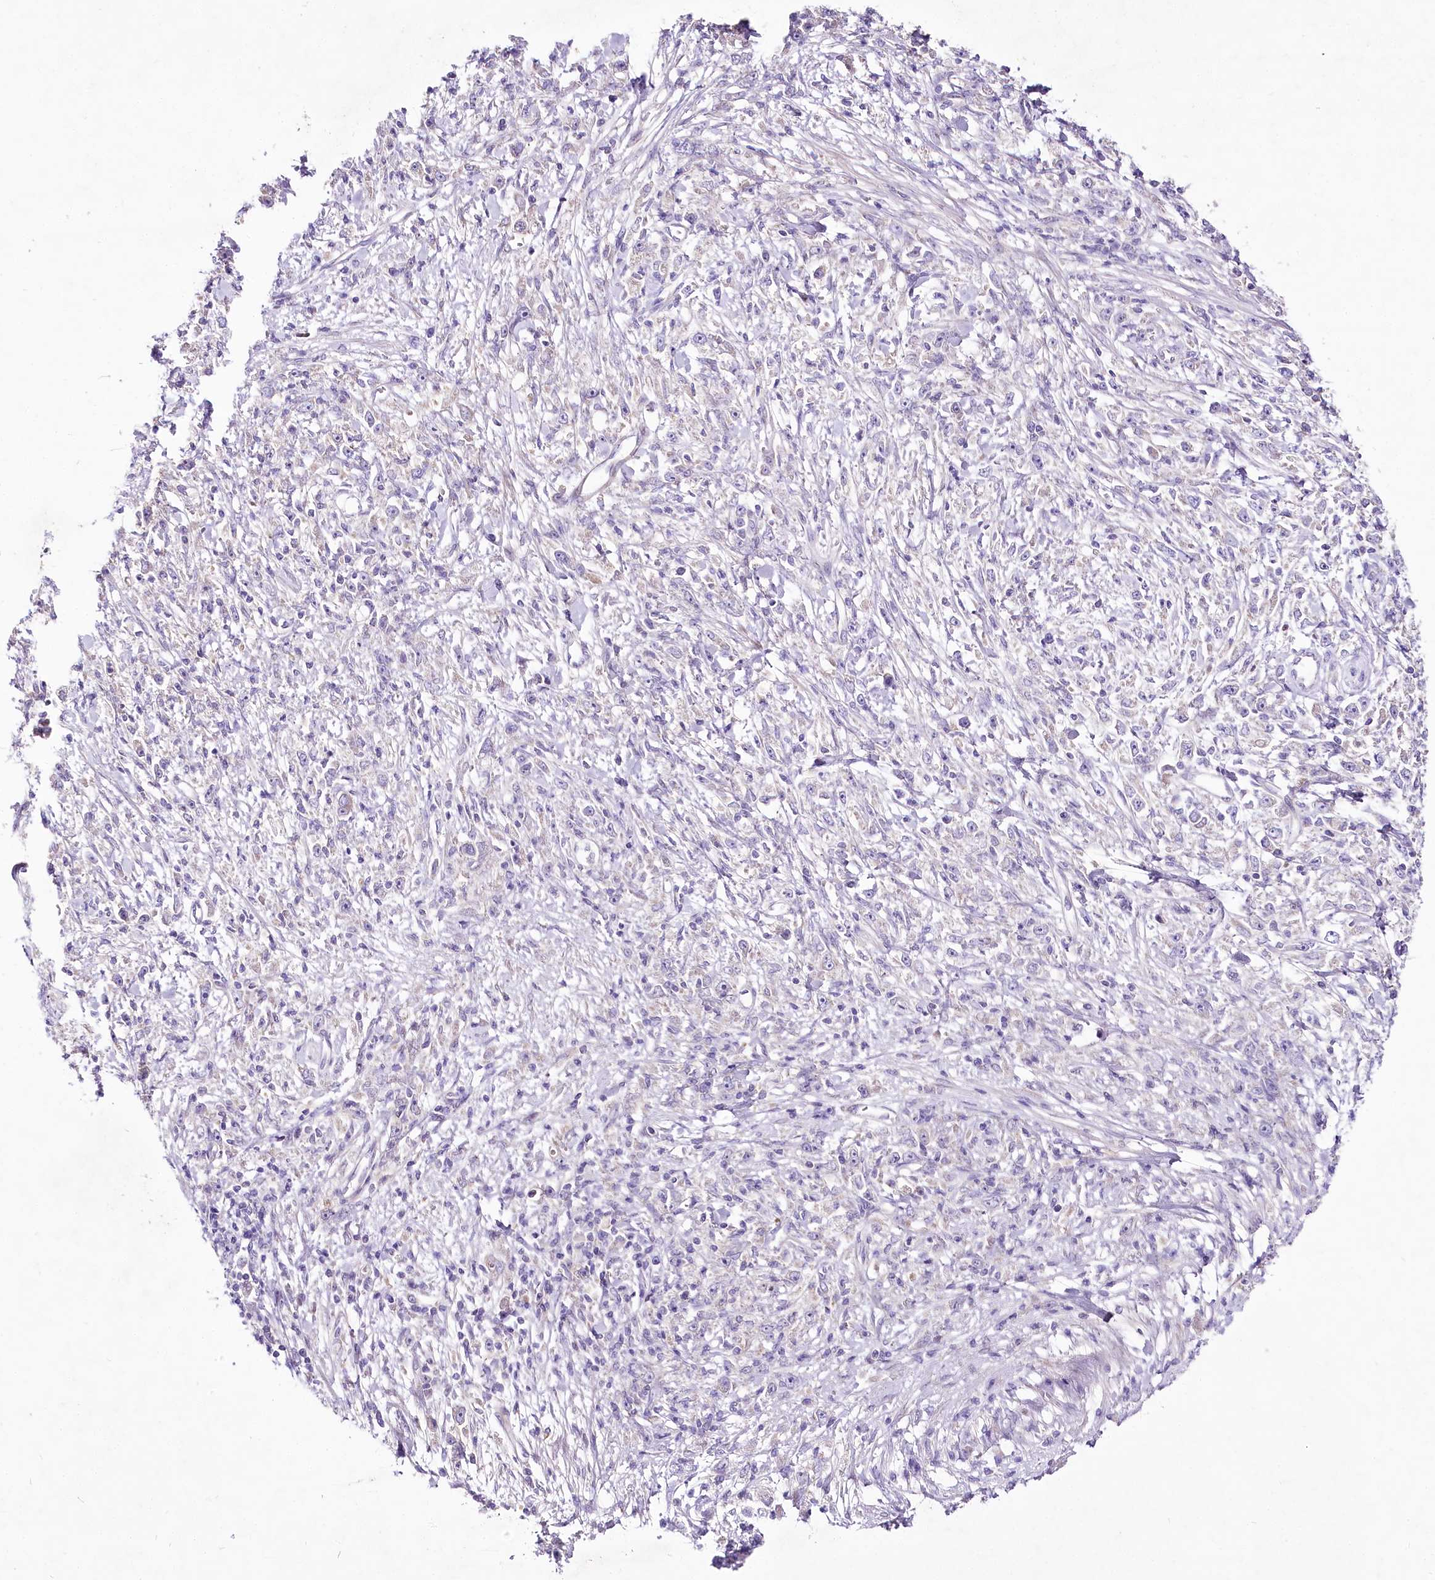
{"staining": {"intensity": "negative", "quantity": "none", "location": "none"}, "tissue": "stomach cancer", "cell_type": "Tumor cells", "image_type": "cancer", "snomed": [{"axis": "morphology", "description": "Adenocarcinoma, NOS"}, {"axis": "topography", "description": "Stomach"}], "caption": "A high-resolution micrograph shows immunohistochemistry staining of adenocarcinoma (stomach), which exhibits no significant expression in tumor cells.", "gene": "LRRC14B", "patient": {"sex": "female", "age": 59}}